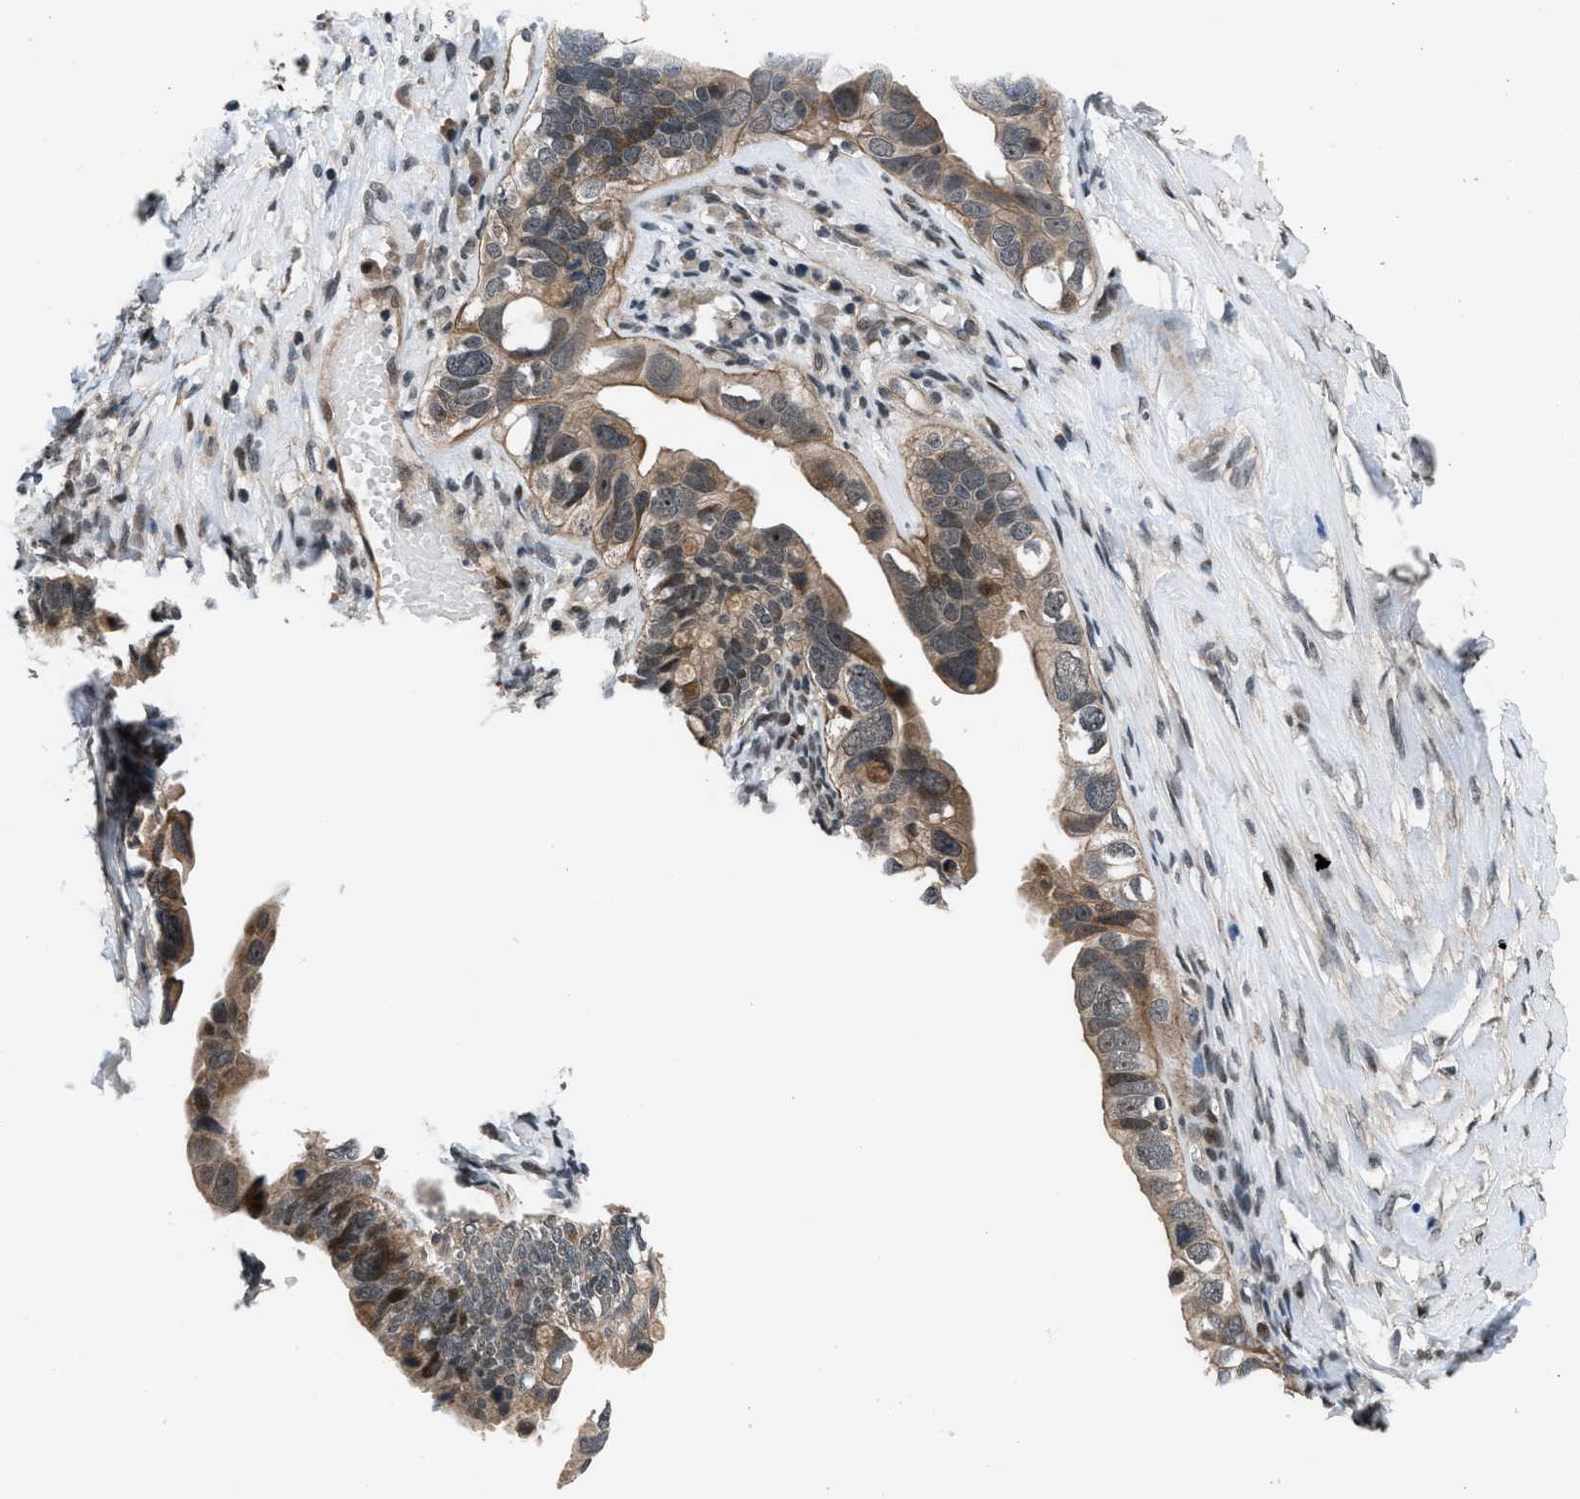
{"staining": {"intensity": "moderate", "quantity": "<25%", "location": "cytoplasmic/membranous,nuclear"}, "tissue": "ovarian cancer", "cell_type": "Tumor cells", "image_type": "cancer", "snomed": [{"axis": "morphology", "description": "Cystadenocarcinoma, serous, NOS"}, {"axis": "topography", "description": "Ovary"}], "caption": "Immunohistochemistry (IHC) histopathology image of neoplastic tissue: ovarian serous cystadenocarcinoma stained using IHC demonstrates low levels of moderate protein expression localized specifically in the cytoplasmic/membranous and nuclear of tumor cells, appearing as a cytoplasmic/membranous and nuclear brown color.", "gene": "SETD5", "patient": {"sex": "female", "age": 56}}